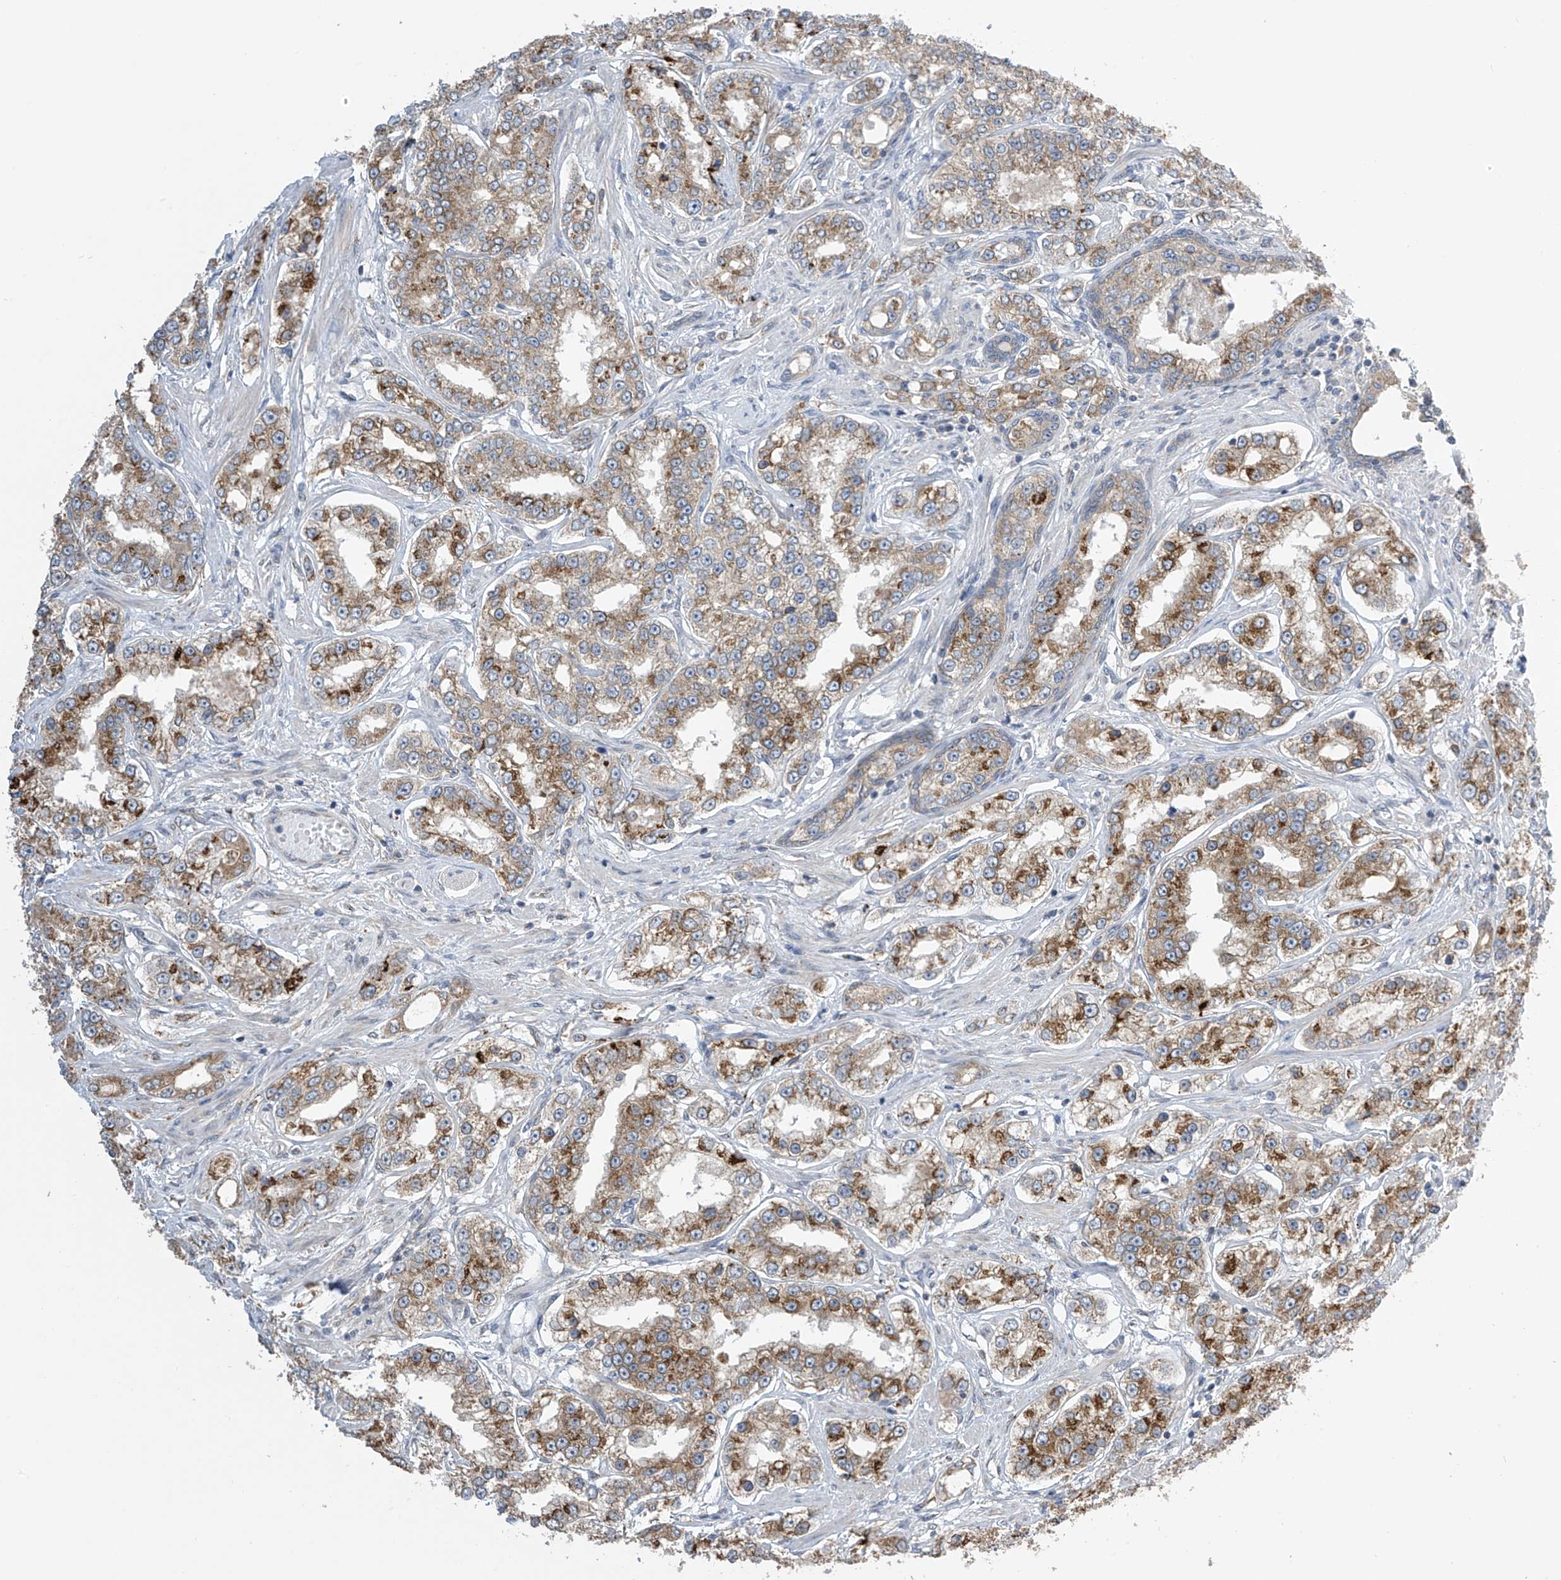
{"staining": {"intensity": "moderate", "quantity": ">75%", "location": "cytoplasmic/membranous"}, "tissue": "prostate cancer", "cell_type": "Tumor cells", "image_type": "cancer", "snomed": [{"axis": "morphology", "description": "Normal tissue, NOS"}, {"axis": "morphology", "description": "Adenocarcinoma, High grade"}, {"axis": "topography", "description": "Prostate"}], "caption": "The micrograph displays immunohistochemical staining of prostate cancer. There is moderate cytoplasmic/membranous staining is identified in approximately >75% of tumor cells.", "gene": "PNPT1", "patient": {"sex": "male", "age": 83}}